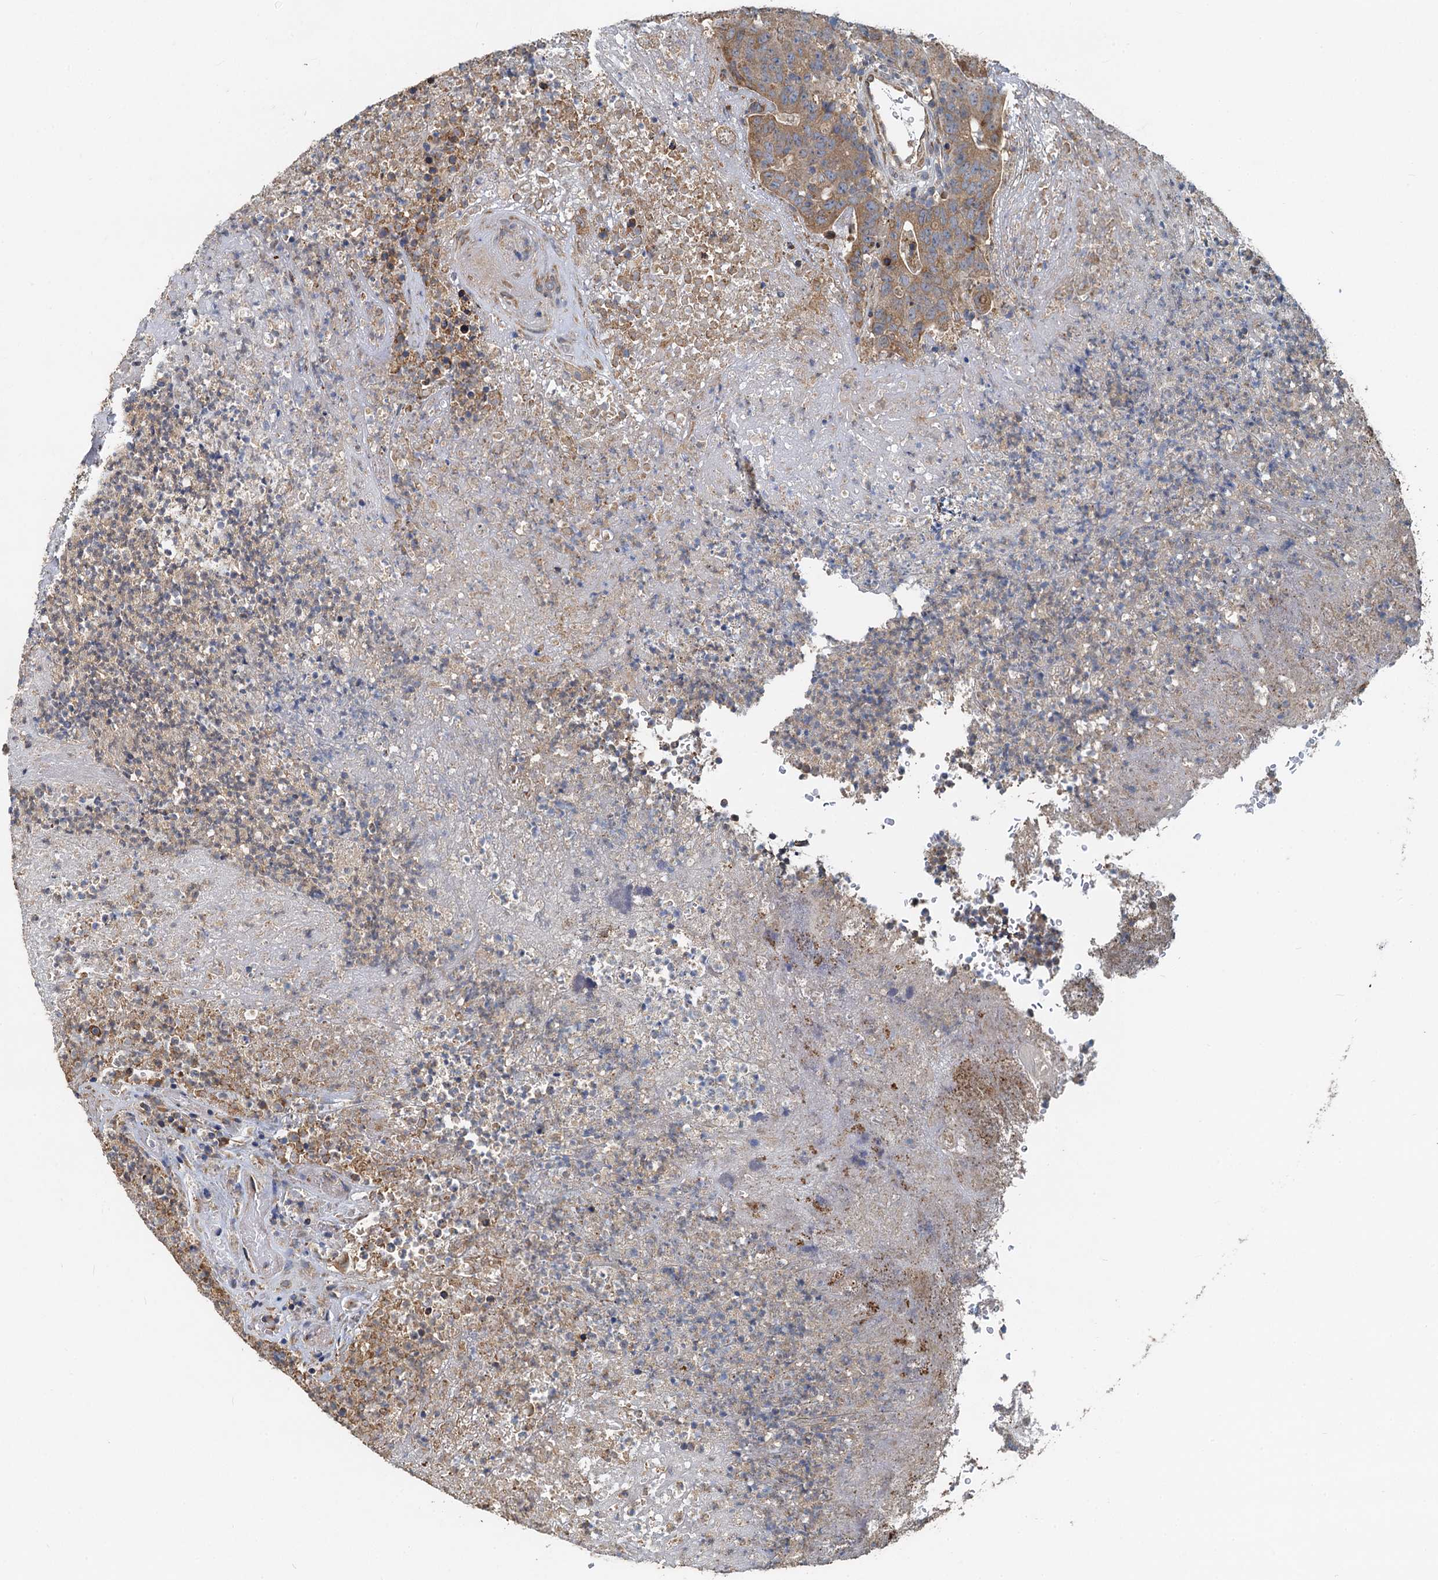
{"staining": {"intensity": "moderate", "quantity": ">75%", "location": "cytoplasmic/membranous"}, "tissue": "colorectal cancer", "cell_type": "Tumor cells", "image_type": "cancer", "snomed": [{"axis": "morphology", "description": "Adenocarcinoma, NOS"}, {"axis": "topography", "description": "Colon"}], "caption": "An image of colorectal cancer (adenocarcinoma) stained for a protein displays moderate cytoplasmic/membranous brown staining in tumor cells. (Stains: DAB (3,3'-diaminobenzidine) in brown, nuclei in blue, Microscopy: brightfield microscopy at high magnification).", "gene": "HYI", "patient": {"sex": "female", "age": 75}}